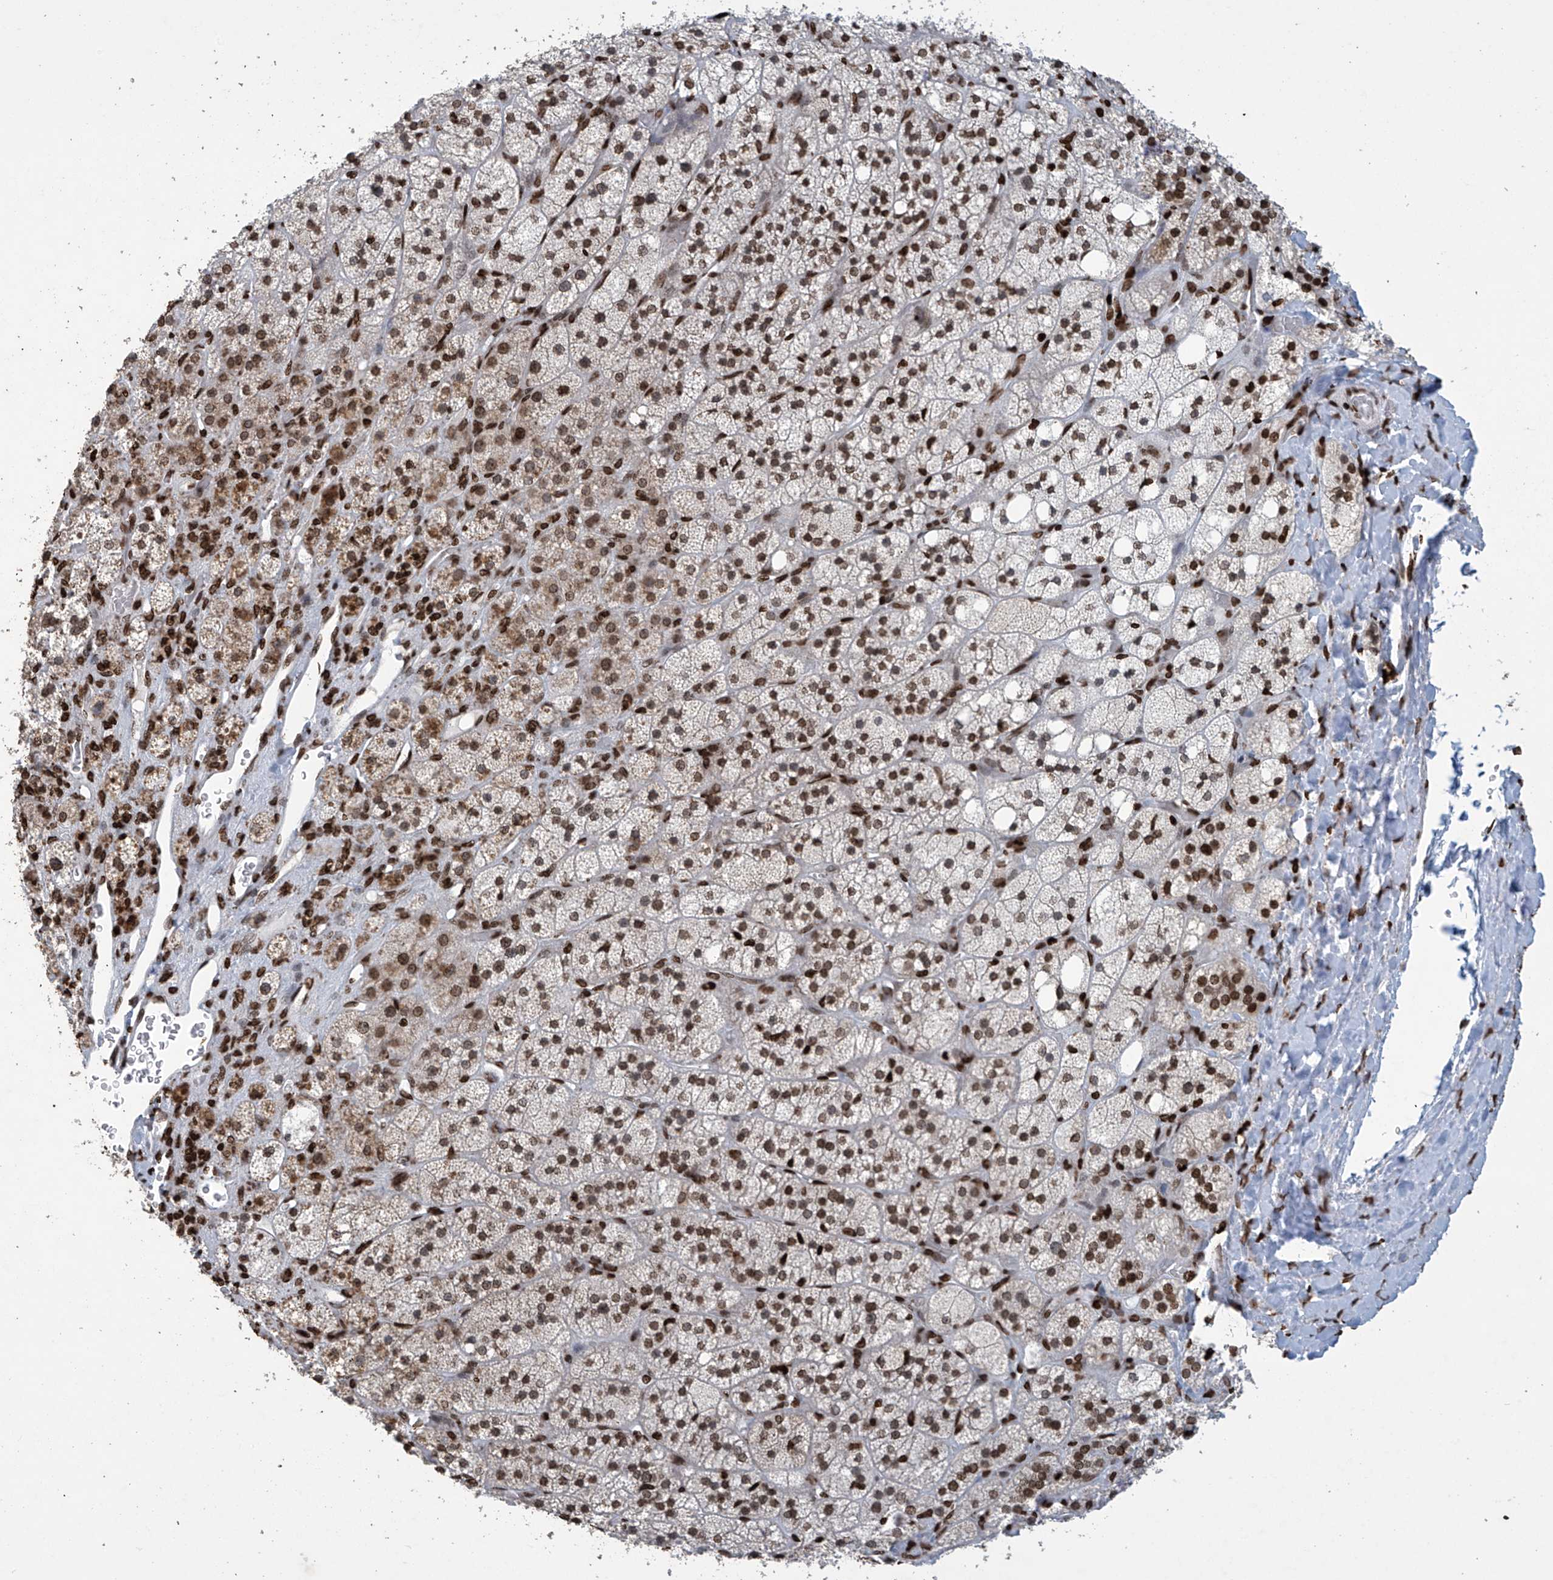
{"staining": {"intensity": "strong", "quantity": ">75%", "location": "cytoplasmic/membranous,nuclear"}, "tissue": "adrenal gland", "cell_type": "Glandular cells", "image_type": "normal", "snomed": [{"axis": "morphology", "description": "Normal tissue, NOS"}, {"axis": "topography", "description": "Adrenal gland"}], "caption": "IHC image of benign adrenal gland stained for a protein (brown), which exhibits high levels of strong cytoplasmic/membranous,nuclear expression in approximately >75% of glandular cells.", "gene": "H4C16", "patient": {"sex": "male", "age": 61}}